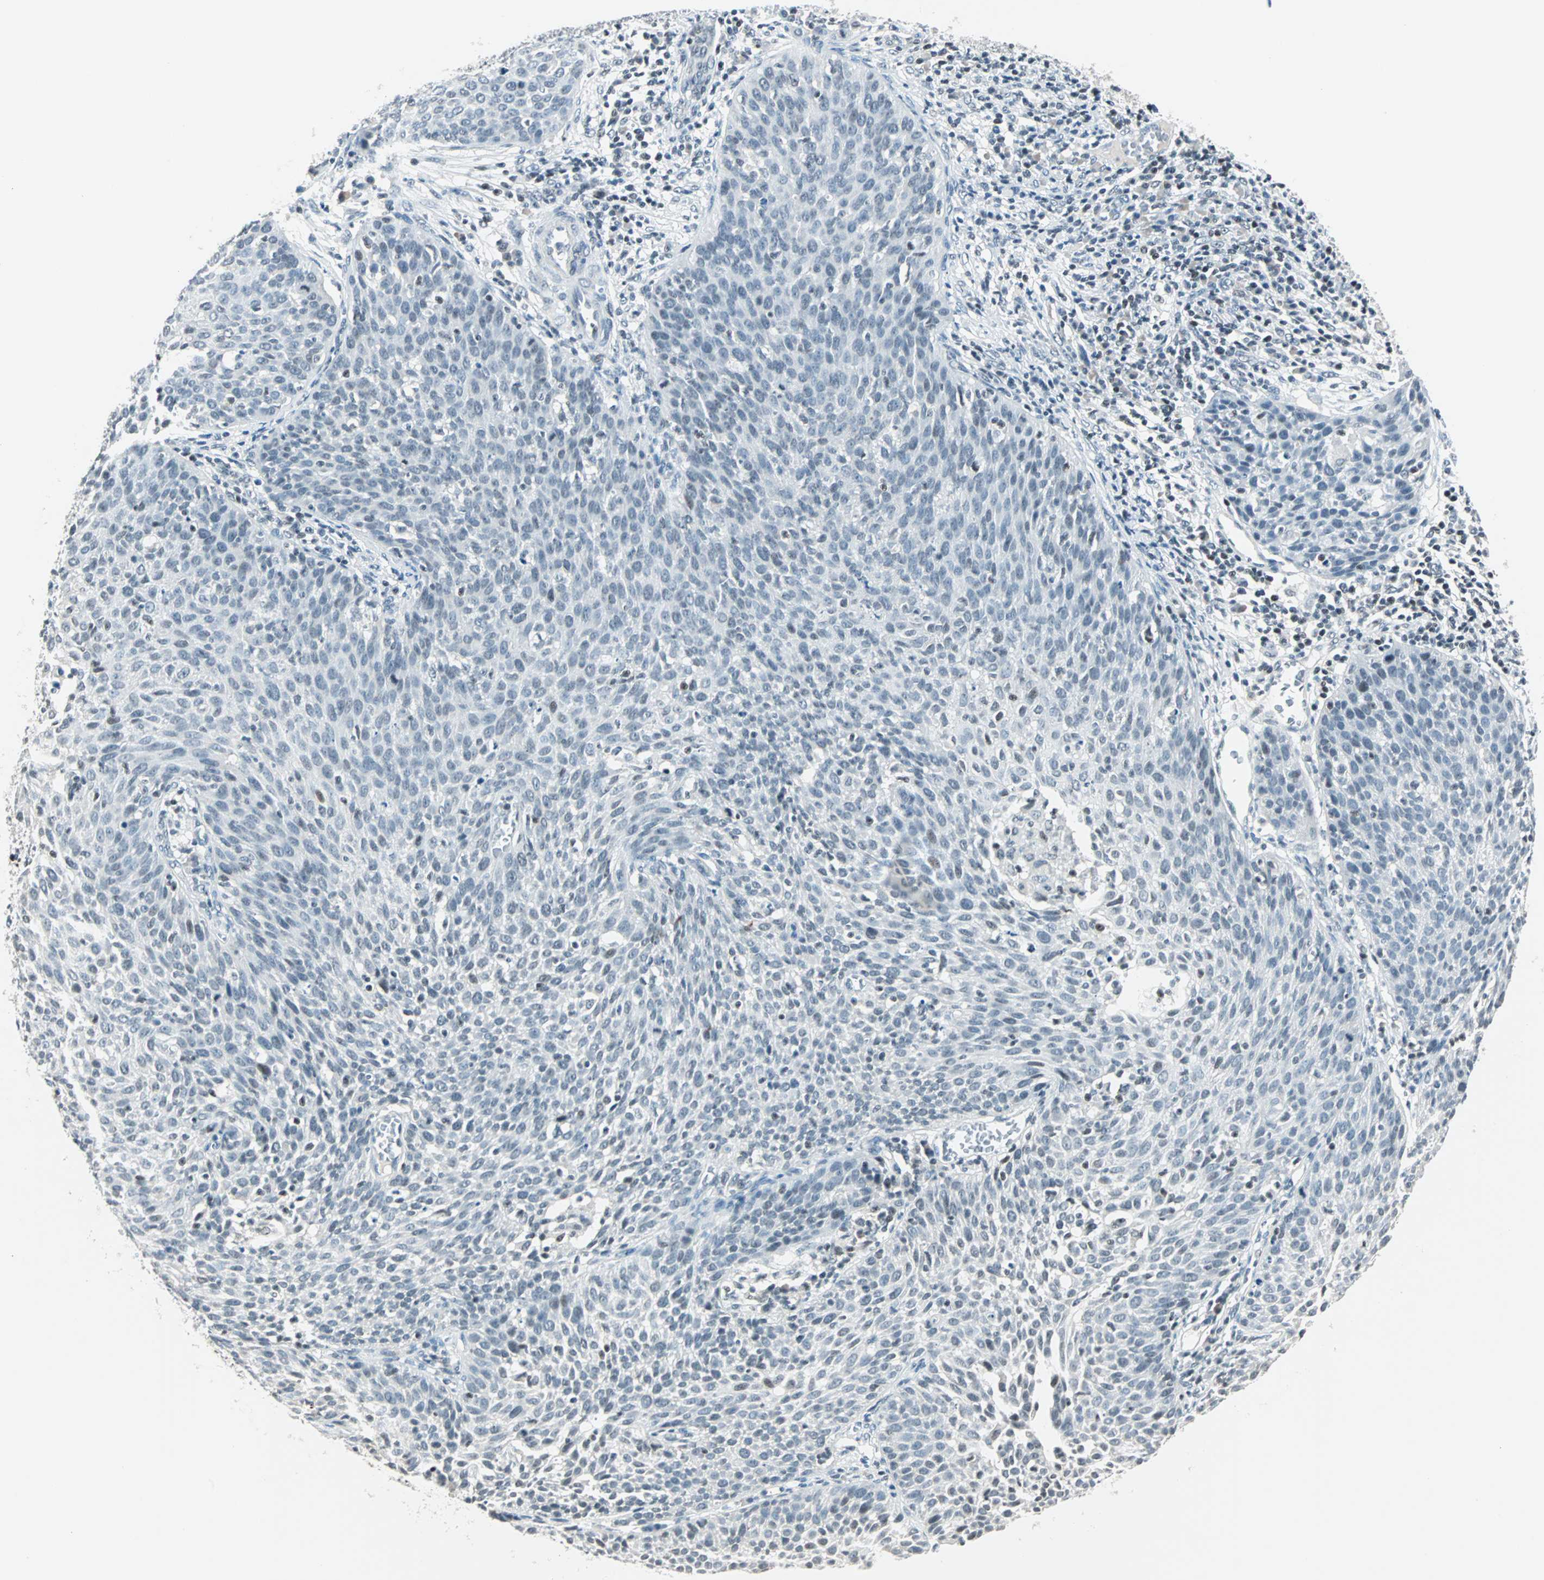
{"staining": {"intensity": "negative", "quantity": "none", "location": "none"}, "tissue": "cervical cancer", "cell_type": "Tumor cells", "image_type": "cancer", "snomed": [{"axis": "morphology", "description": "Squamous cell carcinoma, NOS"}, {"axis": "topography", "description": "Cervix"}], "caption": "Histopathology image shows no significant protein positivity in tumor cells of cervical cancer. Brightfield microscopy of IHC stained with DAB (brown) and hematoxylin (blue), captured at high magnification.", "gene": "SIN3A", "patient": {"sex": "female", "age": 38}}